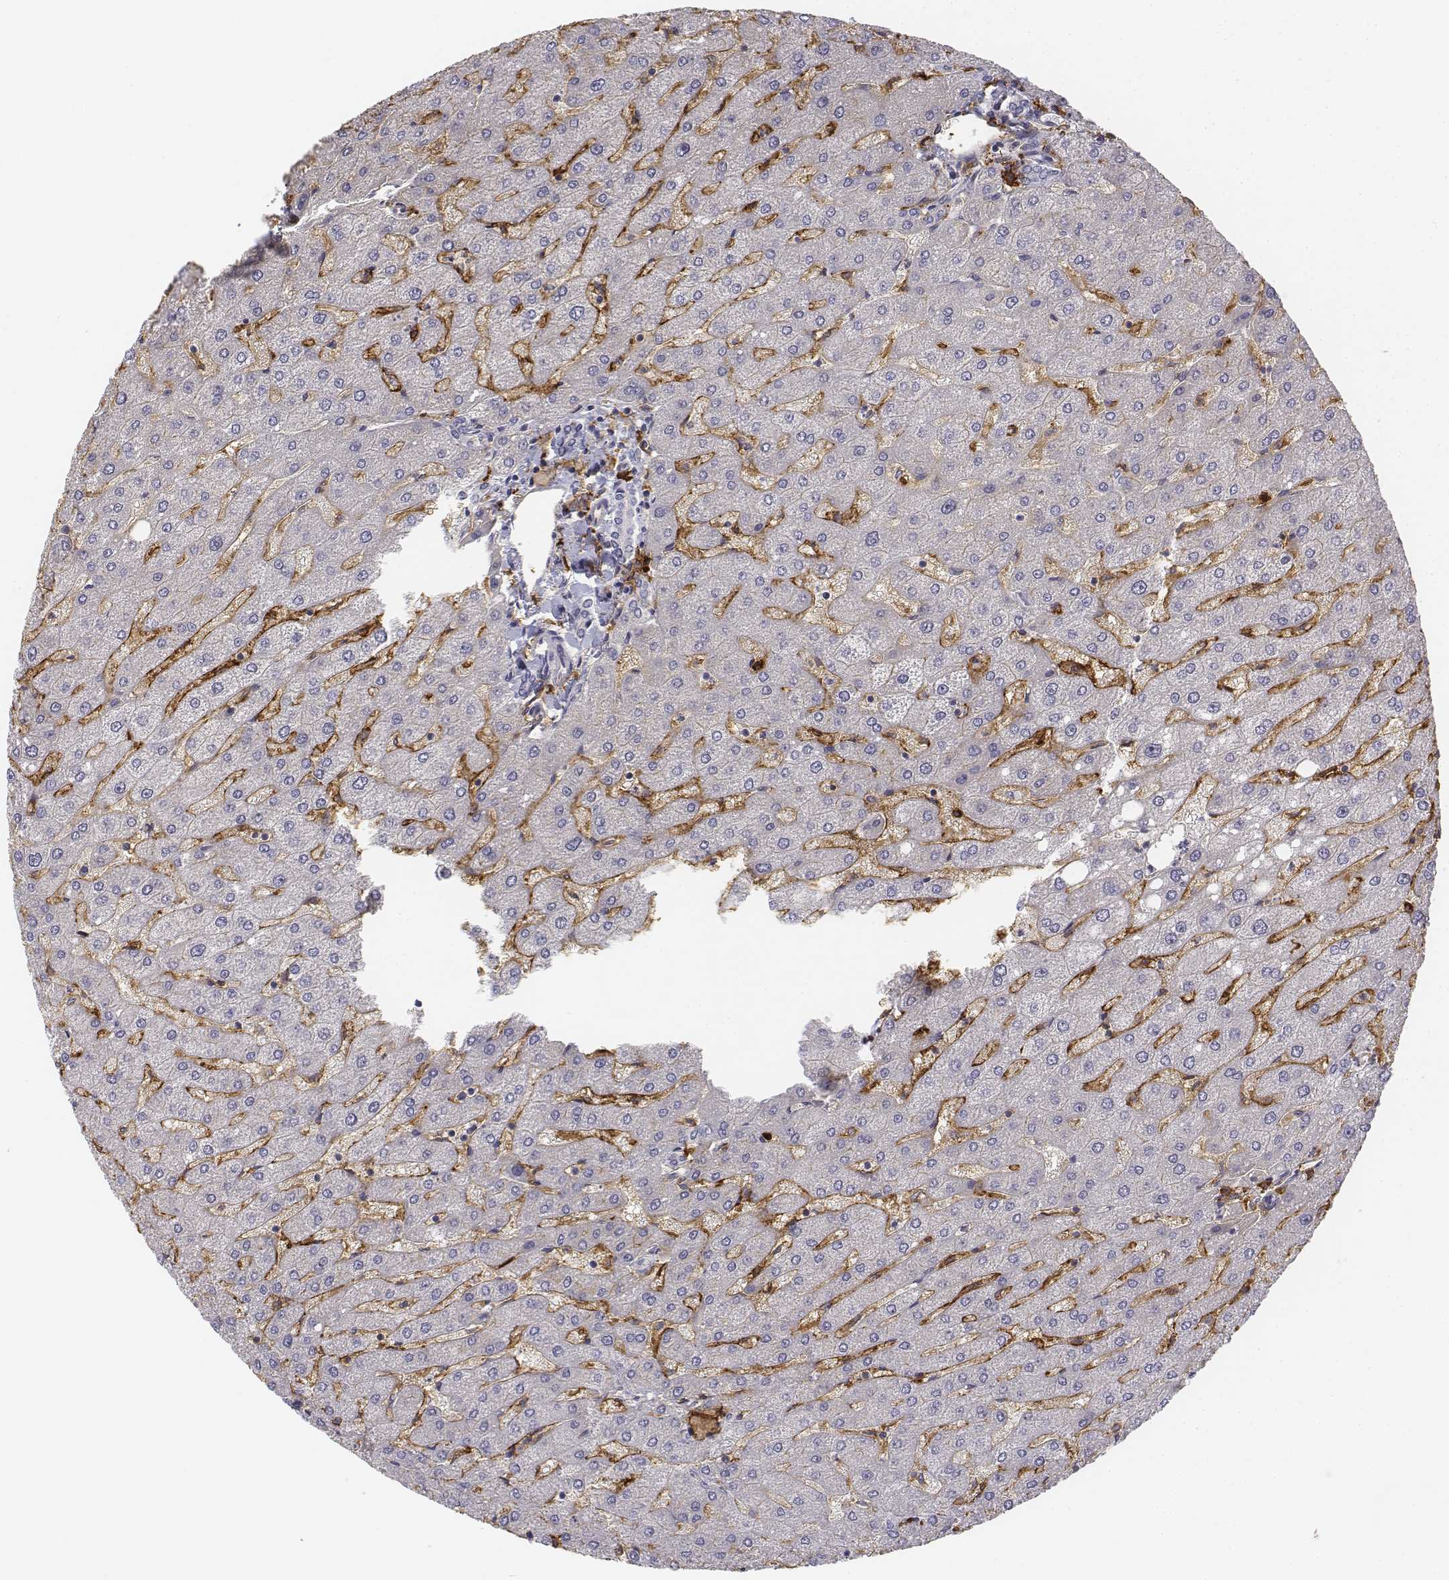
{"staining": {"intensity": "negative", "quantity": "none", "location": "none"}, "tissue": "liver", "cell_type": "Cholangiocytes", "image_type": "normal", "snomed": [{"axis": "morphology", "description": "Normal tissue, NOS"}, {"axis": "topography", "description": "Liver"}], "caption": "Immunohistochemistry micrograph of normal liver: liver stained with DAB shows no significant protein staining in cholangiocytes. Nuclei are stained in blue.", "gene": "CD14", "patient": {"sex": "male", "age": 67}}